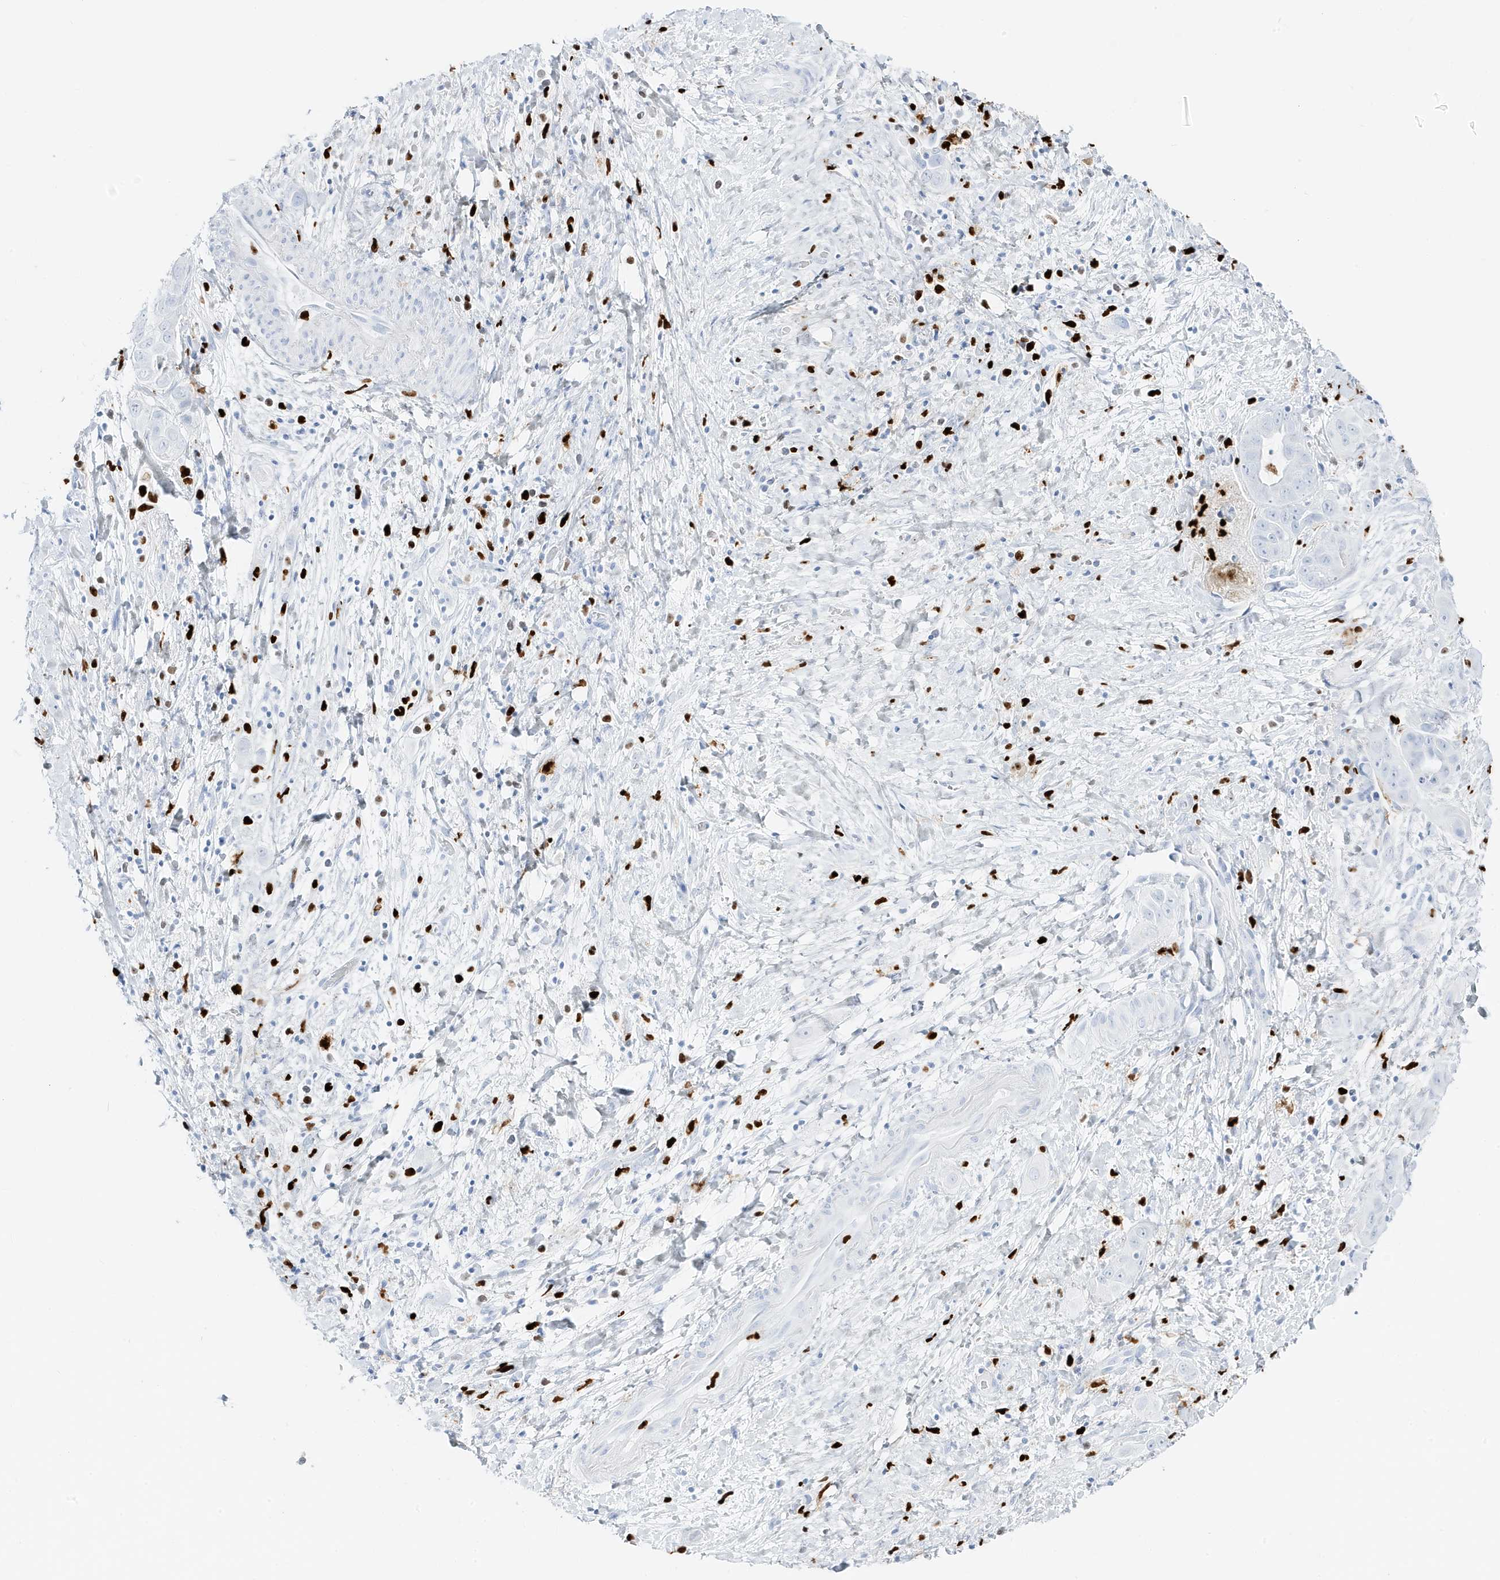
{"staining": {"intensity": "negative", "quantity": "none", "location": "none"}, "tissue": "liver cancer", "cell_type": "Tumor cells", "image_type": "cancer", "snomed": [{"axis": "morphology", "description": "Cholangiocarcinoma"}, {"axis": "topography", "description": "Liver"}], "caption": "High power microscopy photomicrograph of an IHC photomicrograph of cholangiocarcinoma (liver), revealing no significant staining in tumor cells. Brightfield microscopy of immunohistochemistry stained with DAB (3,3'-diaminobenzidine) (brown) and hematoxylin (blue), captured at high magnification.", "gene": "MNDA", "patient": {"sex": "female", "age": 52}}